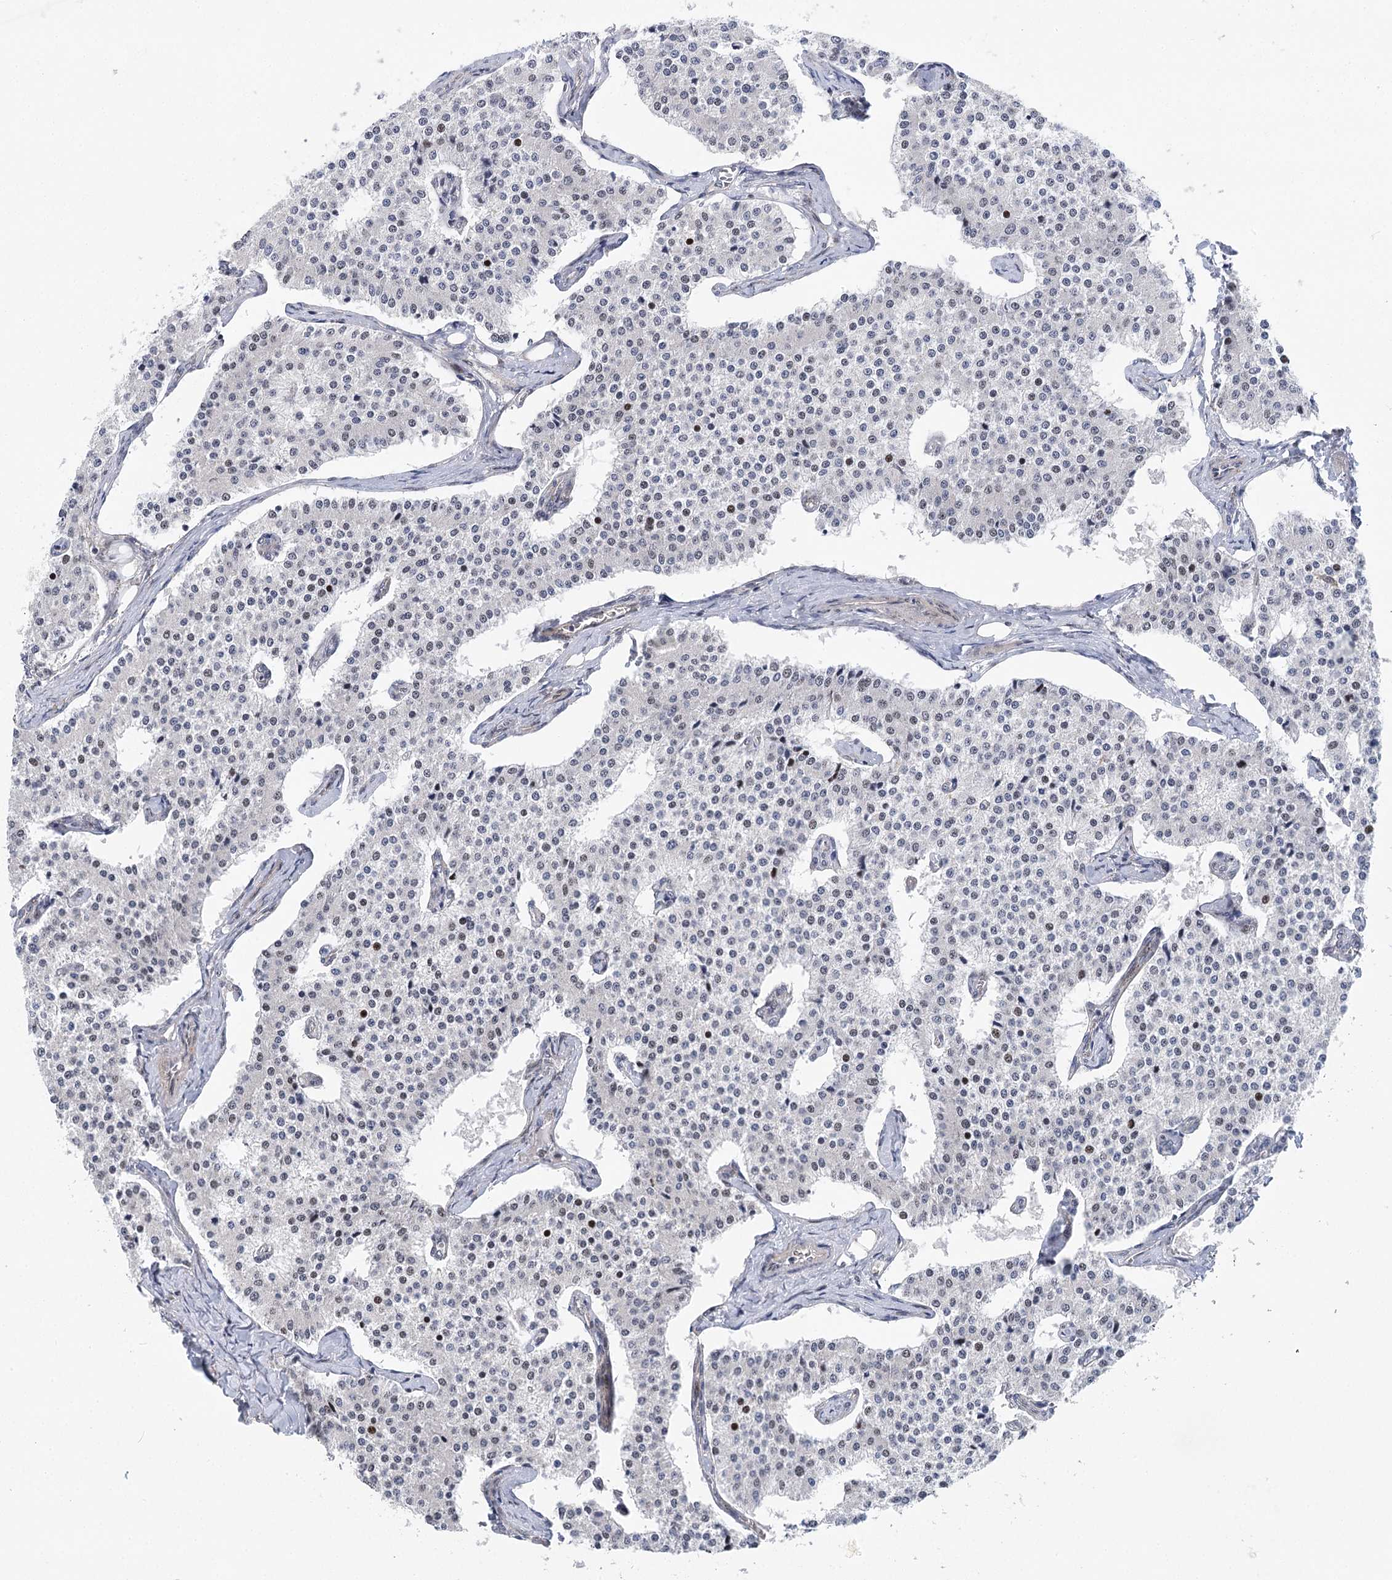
{"staining": {"intensity": "negative", "quantity": "none", "location": "none"}, "tissue": "carcinoid", "cell_type": "Tumor cells", "image_type": "cancer", "snomed": [{"axis": "morphology", "description": "Carcinoid, malignant, NOS"}, {"axis": "topography", "description": "Colon"}], "caption": "Immunohistochemistry photomicrograph of human carcinoid stained for a protein (brown), which demonstrates no expression in tumor cells.", "gene": "CAMTA1", "patient": {"sex": "female", "age": 52}}